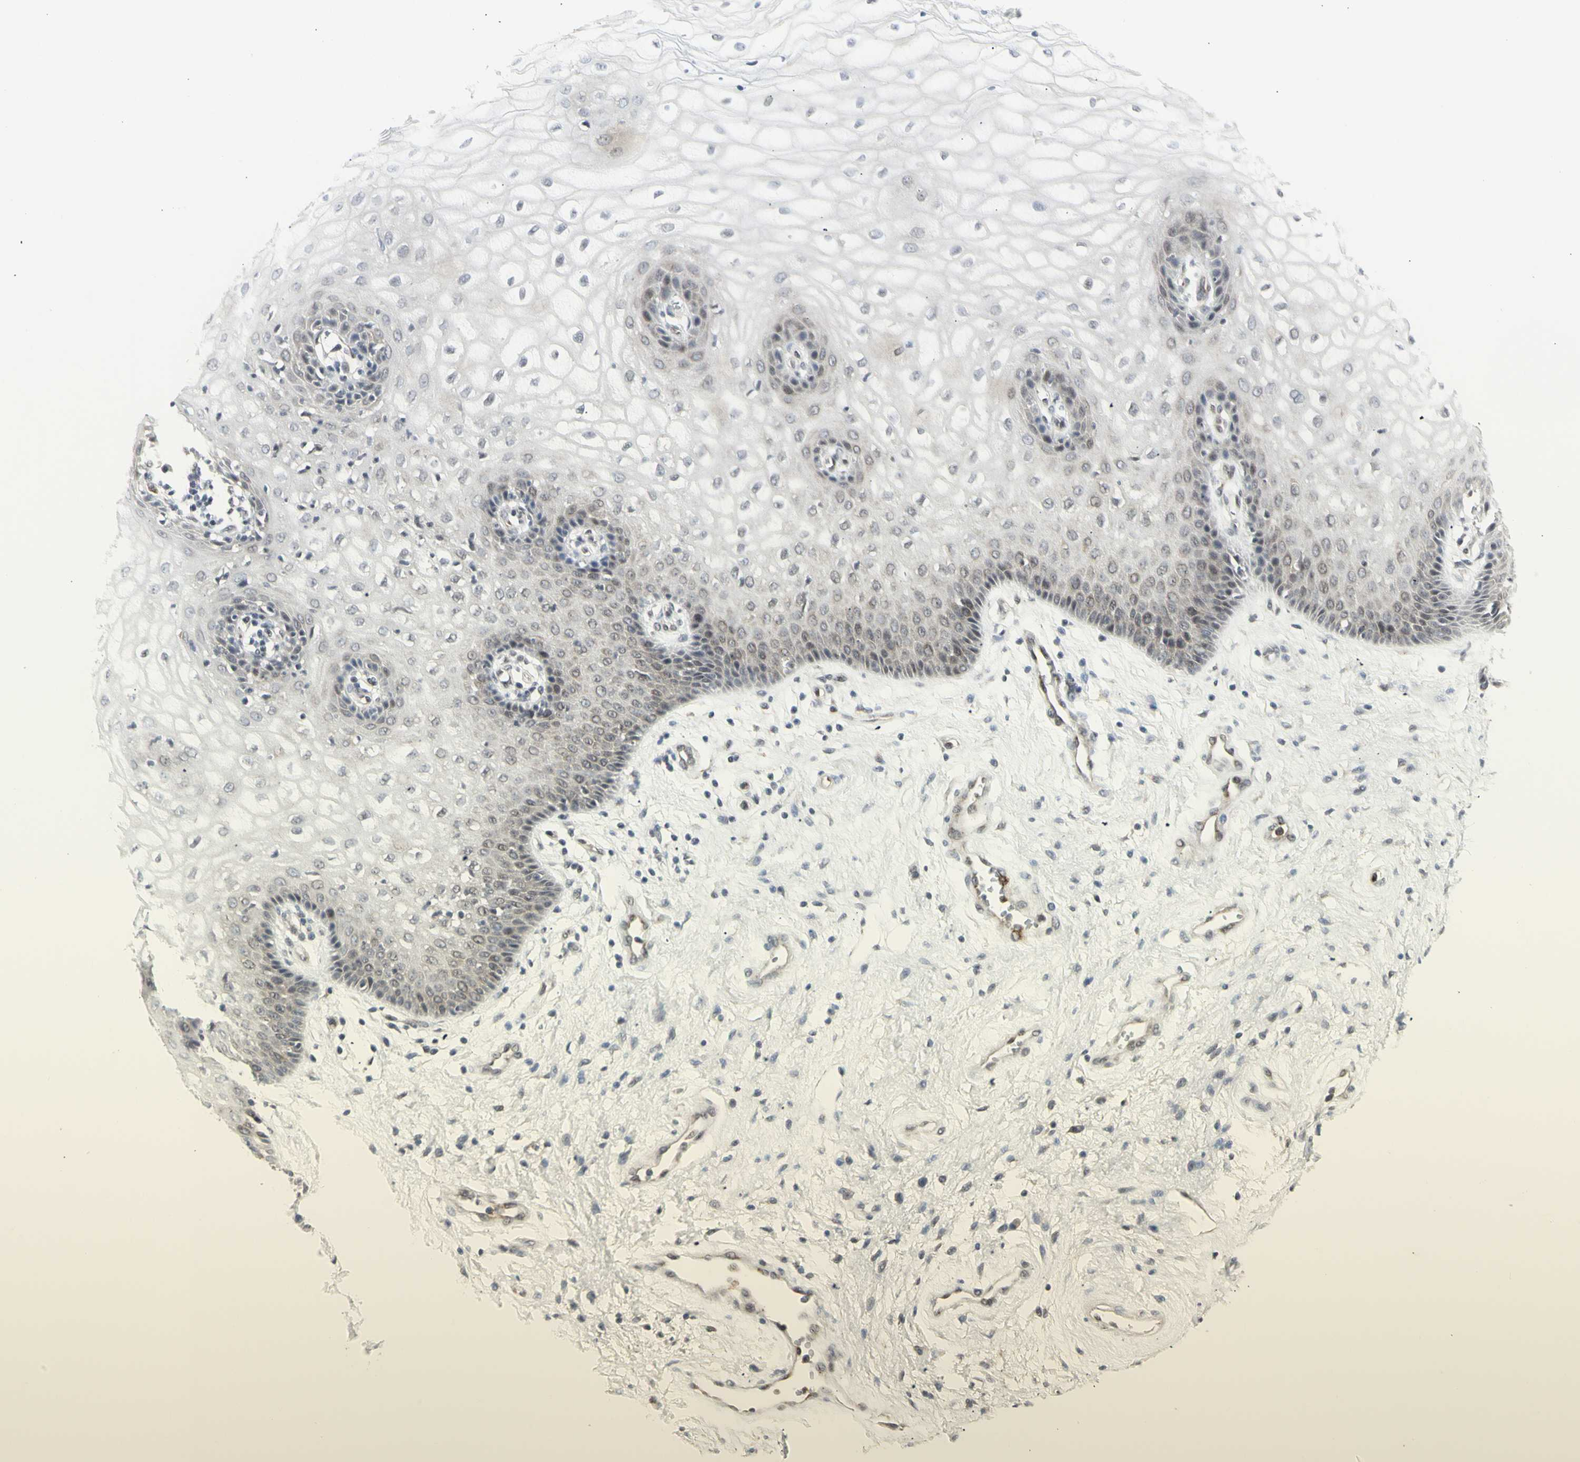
{"staining": {"intensity": "negative", "quantity": "none", "location": "none"}, "tissue": "vagina", "cell_type": "Squamous epithelial cells", "image_type": "normal", "snomed": [{"axis": "morphology", "description": "Normal tissue, NOS"}, {"axis": "topography", "description": "Vagina"}], "caption": "High power microscopy micrograph of an IHC image of unremarkable vagina, revealing no significant positivity in squamous epithelial cells. (Stains: DAB (3,3'-diaminobenzidine) IHC with hematoxylin counter stain, Microscopy: brightfield microscopy at high magnification).", "gene": "DHRS7B", "patient": {"sex": "female", "age": 34}}